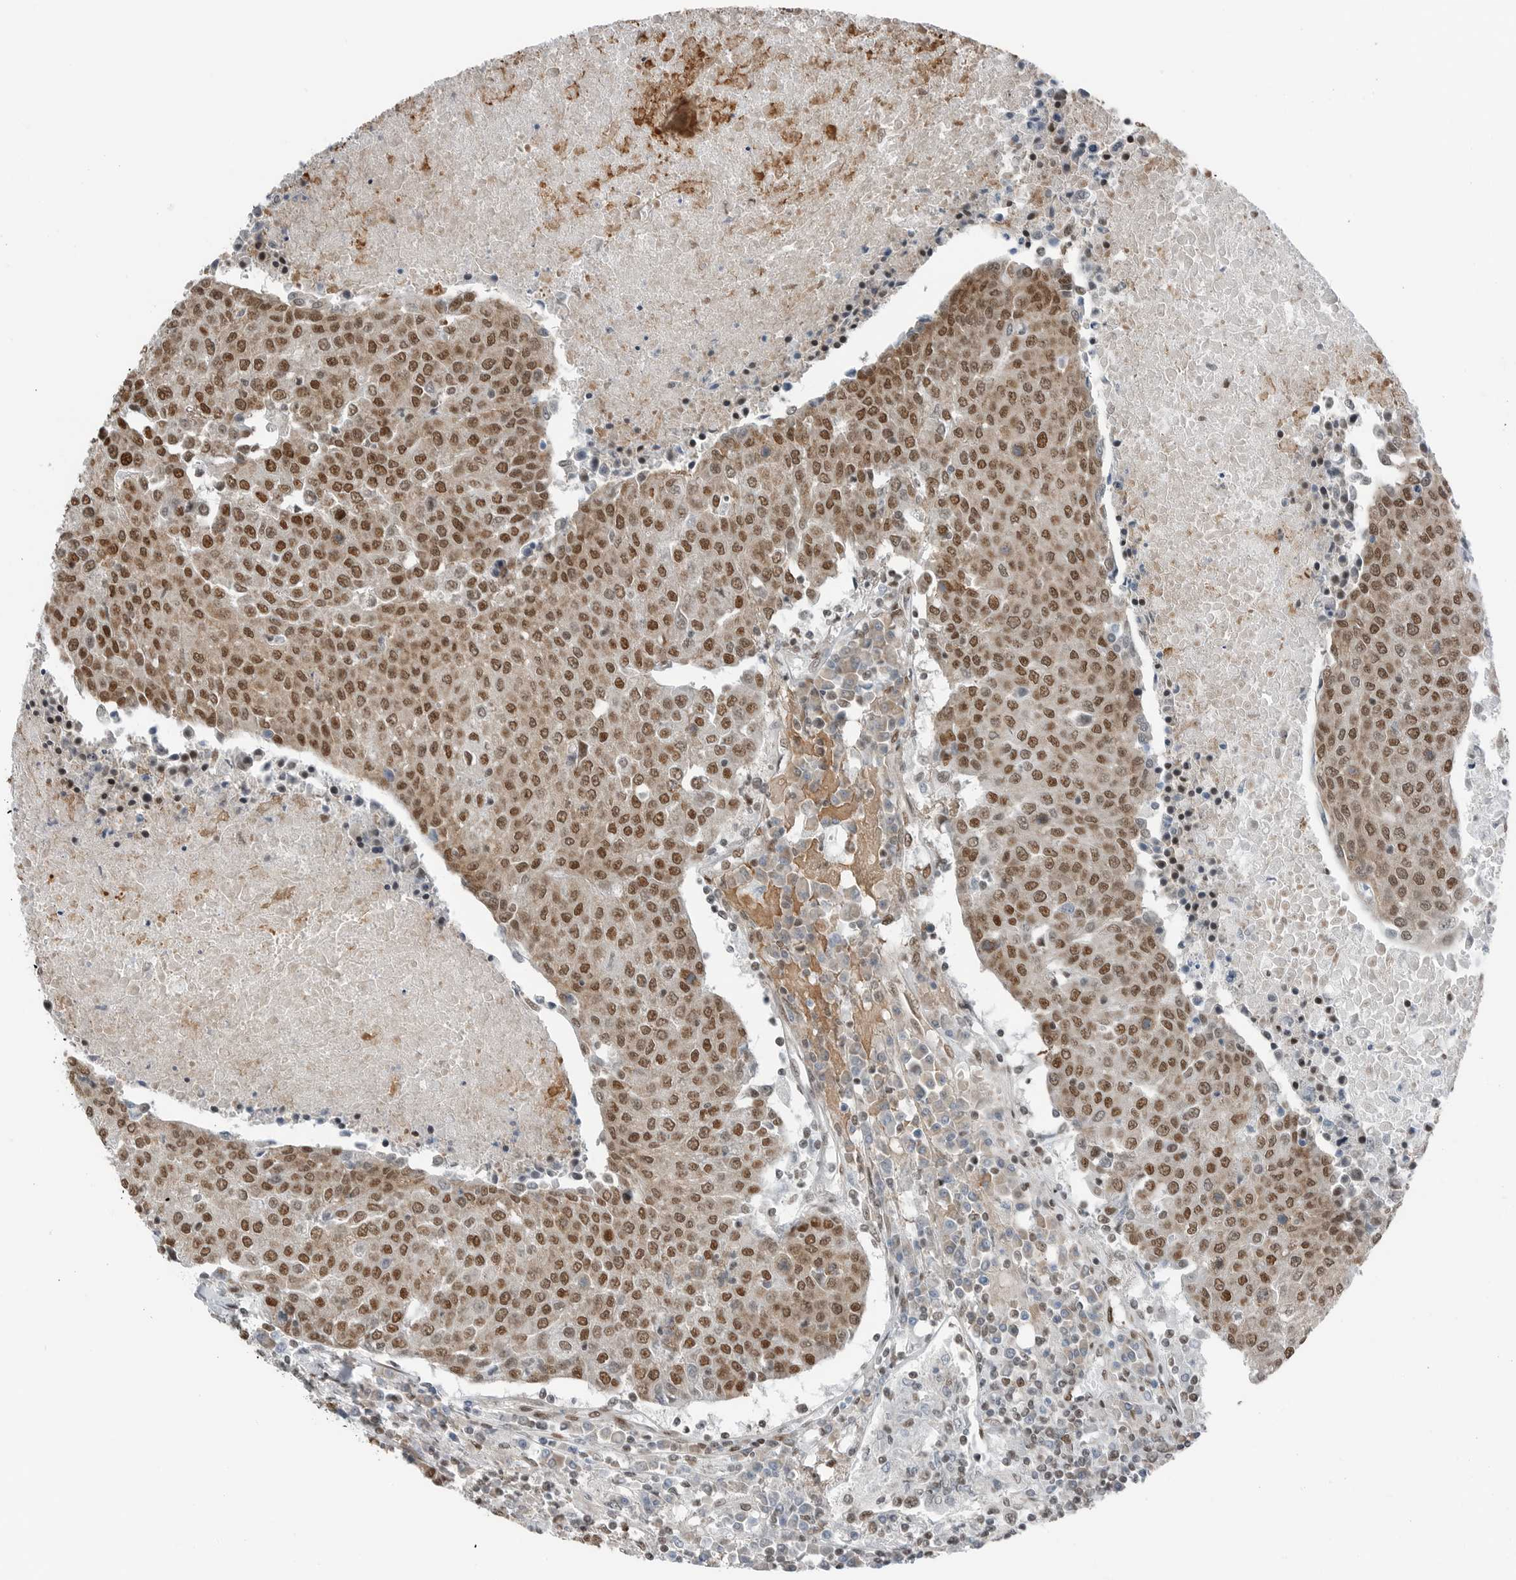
{"staining": {"intensity": "moderate", "quantity": ">75%", "location": "nuclear"}, "tissue": "urothelial cancer", "cell_type": "Tumor cells", "image_type": "cancer", "snomed": [{"axis": "morphology", "description": "Urothelial carcinoma, High grade"}, {"axis": "topography", "description": "Urinary bladder"}], "caption": "Urothelial cancer stained for a protein exhibits moderate nuclear positivity in tumor cells.", "gene": "BLZF1", "patient": {"sex": "female", "age": 85}}